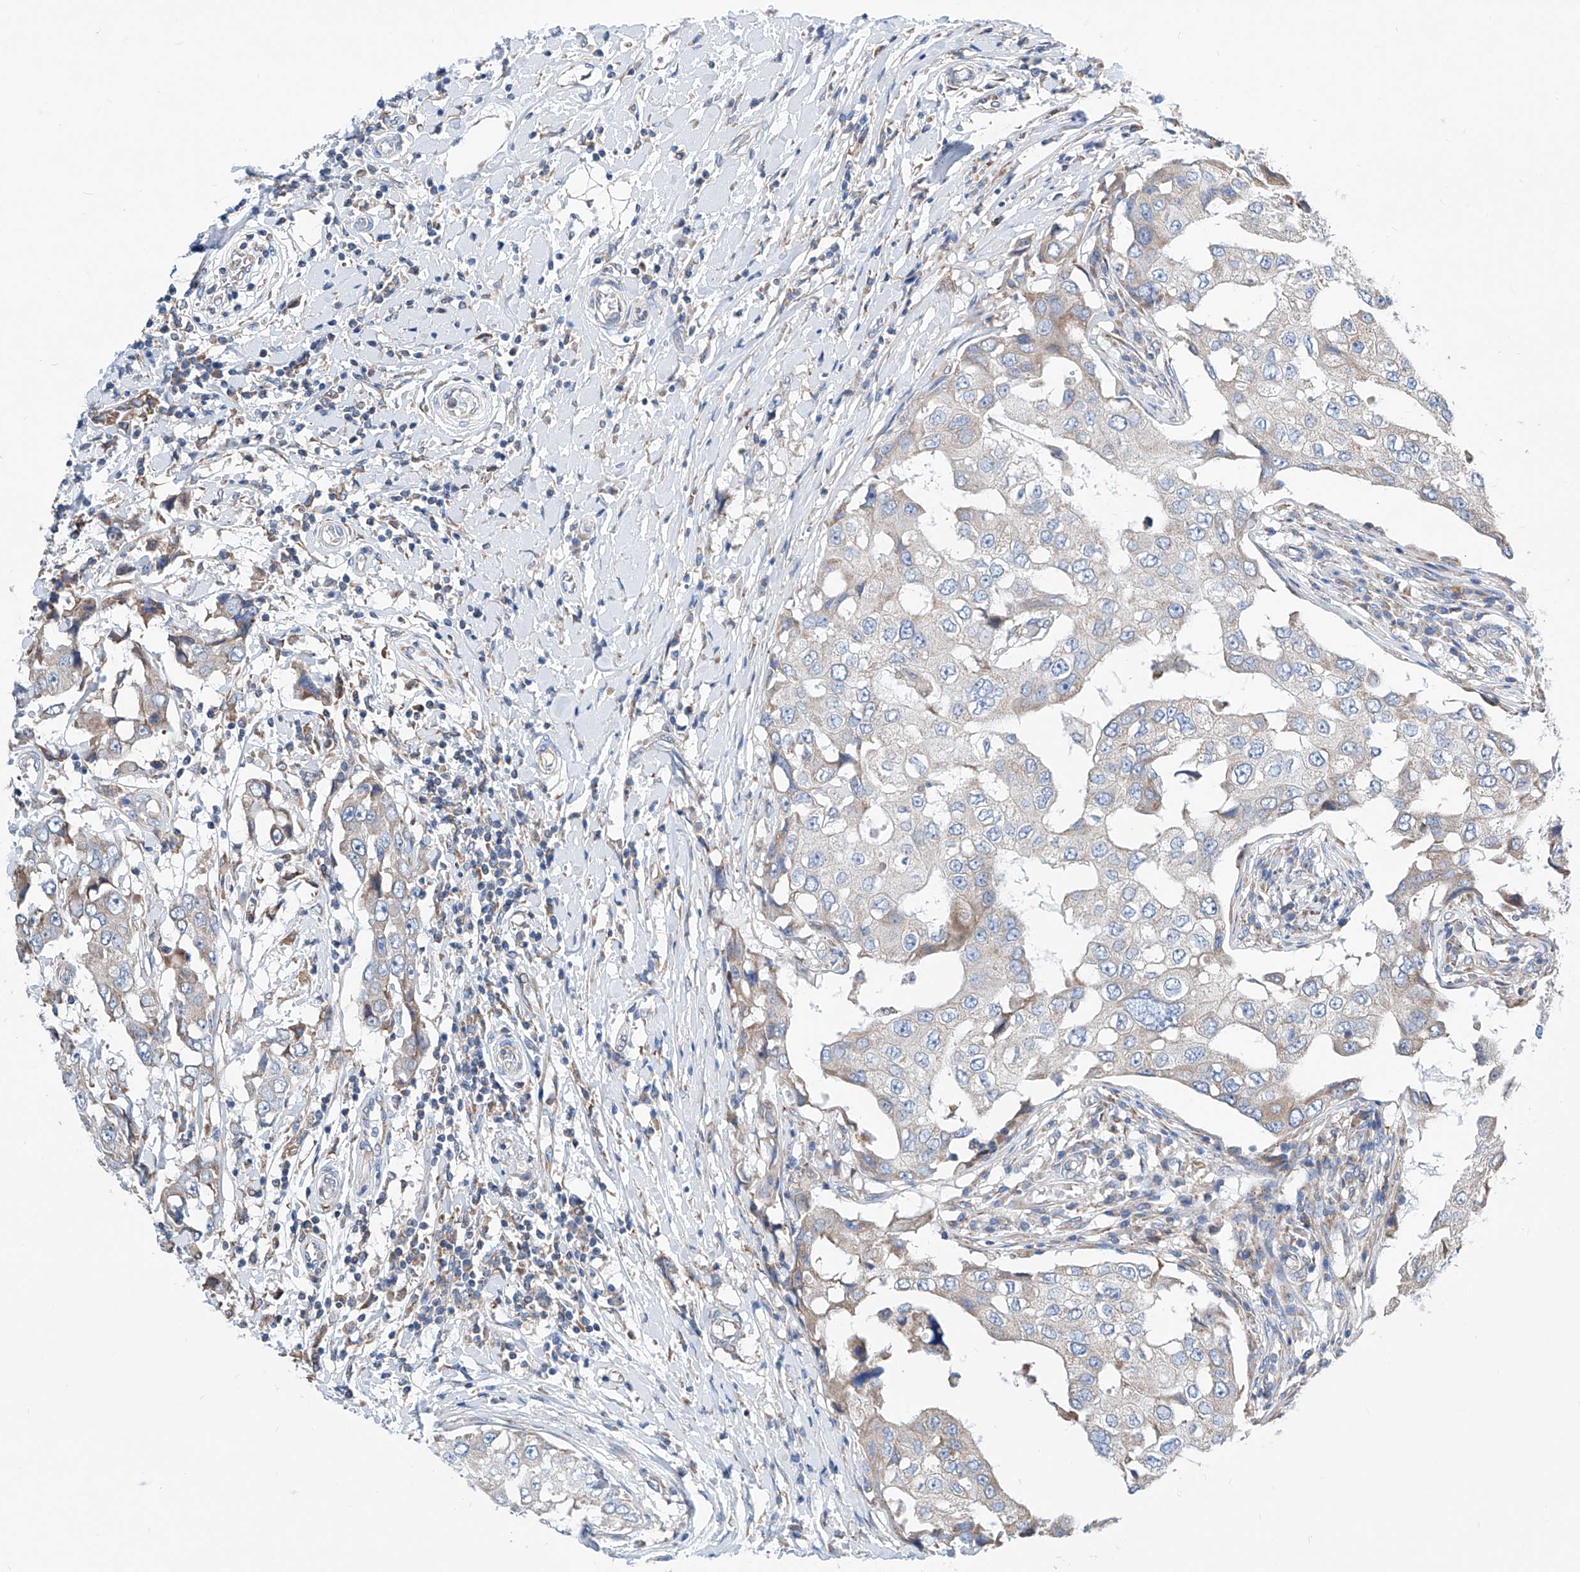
{"staining": {"intensity": "weak", "quantity": "<25%", "location": "cytoplasmic/membranous"}, "tissue": "breast cancer", "cell_type": "Tumor cells", "image_type": "cancer", "snomed": [{"axis": "morphology", "description": "Duct carcinoma"}, {"axis": "topography", "description": "Breast"}], "caption": "Breast cancer was stained to show a protein in brown. There is no significant positivity in tumor cells. (DAB (3,3'-diaminobenzidine) immunohistochemistry (IHC), high magnification).", "gene": "MAD2L1", "patient": {"sex": "female", "age": 27}}